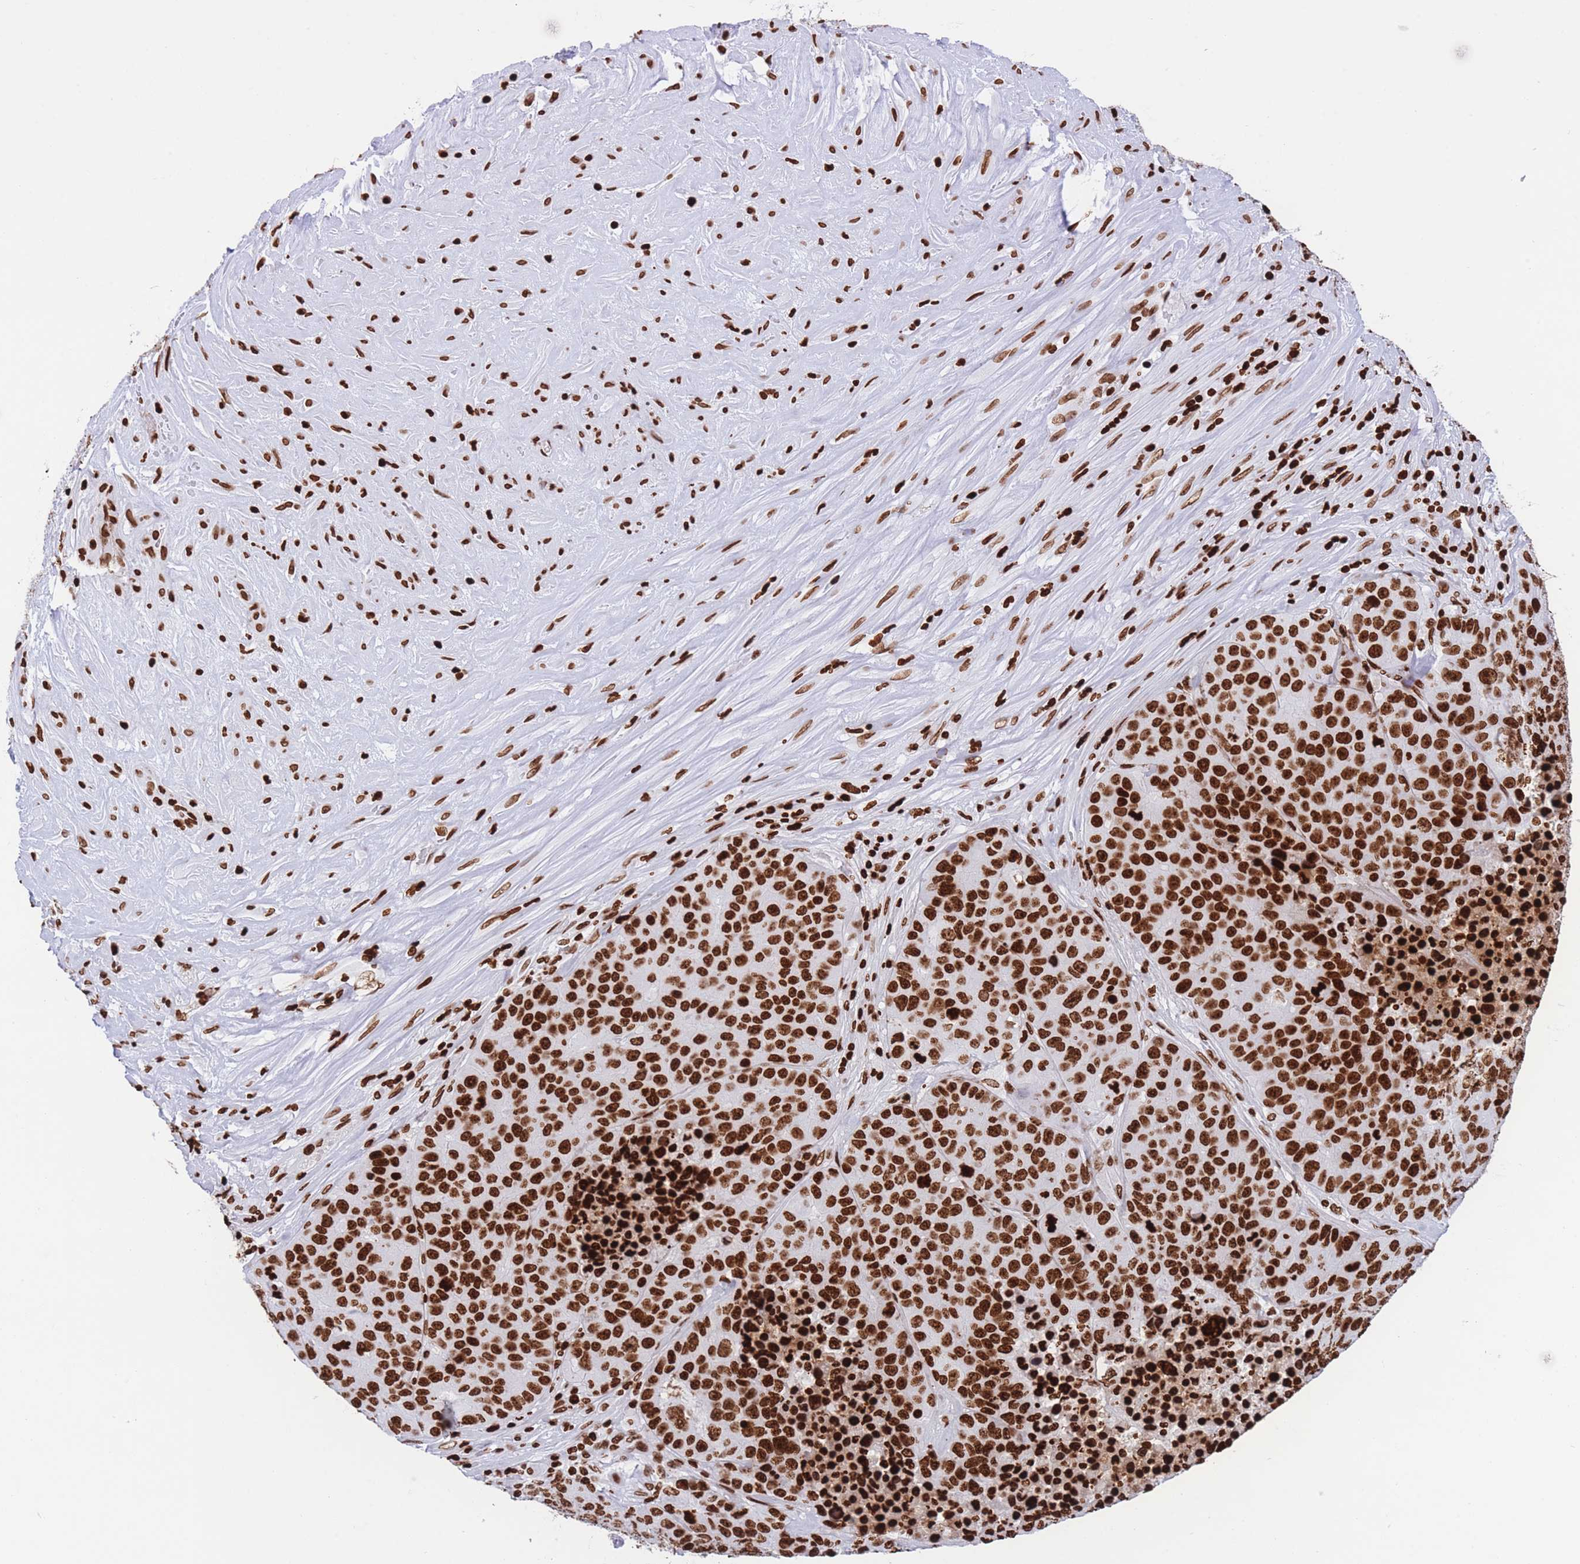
{"staining": {"intensity": "strong", "quantity": ">75%", "location": "nuclear"}, "tissue": "stomach cancer", "cell_type": "Tumor cells", "image_type": "cancer", "snomed": [{"axis": "morphology", "description": "Adenocarcinoma, NOS"}, {"axis": "topography", "description": "Stomach"}], "caption": "Strong nuclear expression is present in approximately >75% of tumor cells in stomach cancer (adenocarcinoma). The staining was performed using DAB (3,3'-diaminobenzidine), with brown indicating positive protein expression. Nuclei are stained blue with hematoxylin.", "gene": "H2BC11", "patient": {"sex": "male", "age": 71}}